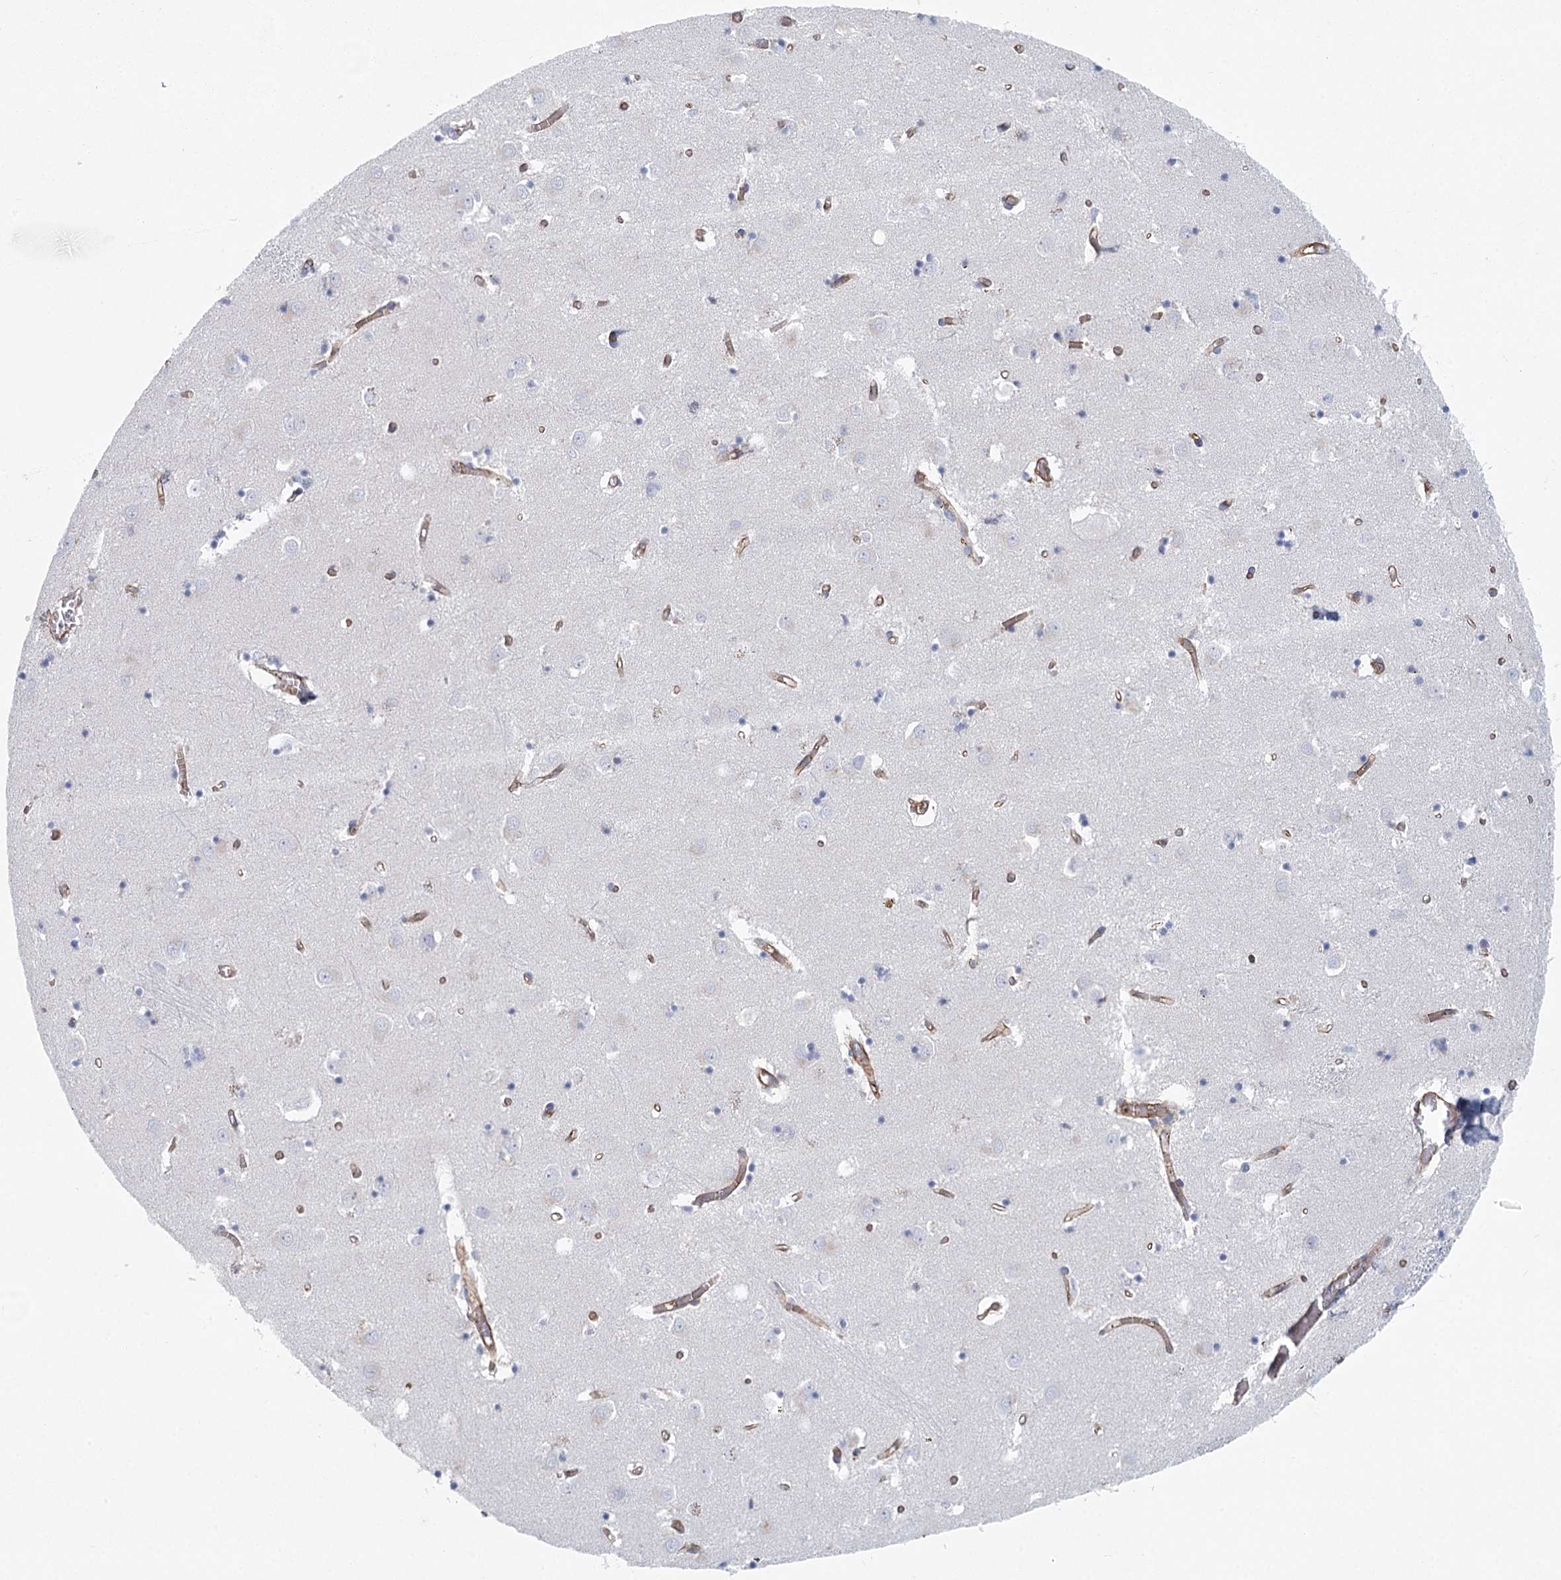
{"staining": {"intensity": "negative", "quantity": "none", "location": "none"}, "tissue": "caudate", "cell_type": "Glial cells", "image_type": "normal", "snomed": [{"axis": "morphology", "description": "Normal tissue, NOS"}, {"axis": "topography", "description": "Lateral ventricle wall"}], "caption": "This is a histopathology image of immunohistochemistry staining of benign caudate, which shows no expression in glial cells.", "gene": "IFT46", "patient": {"sex": "male", "age": 70}}